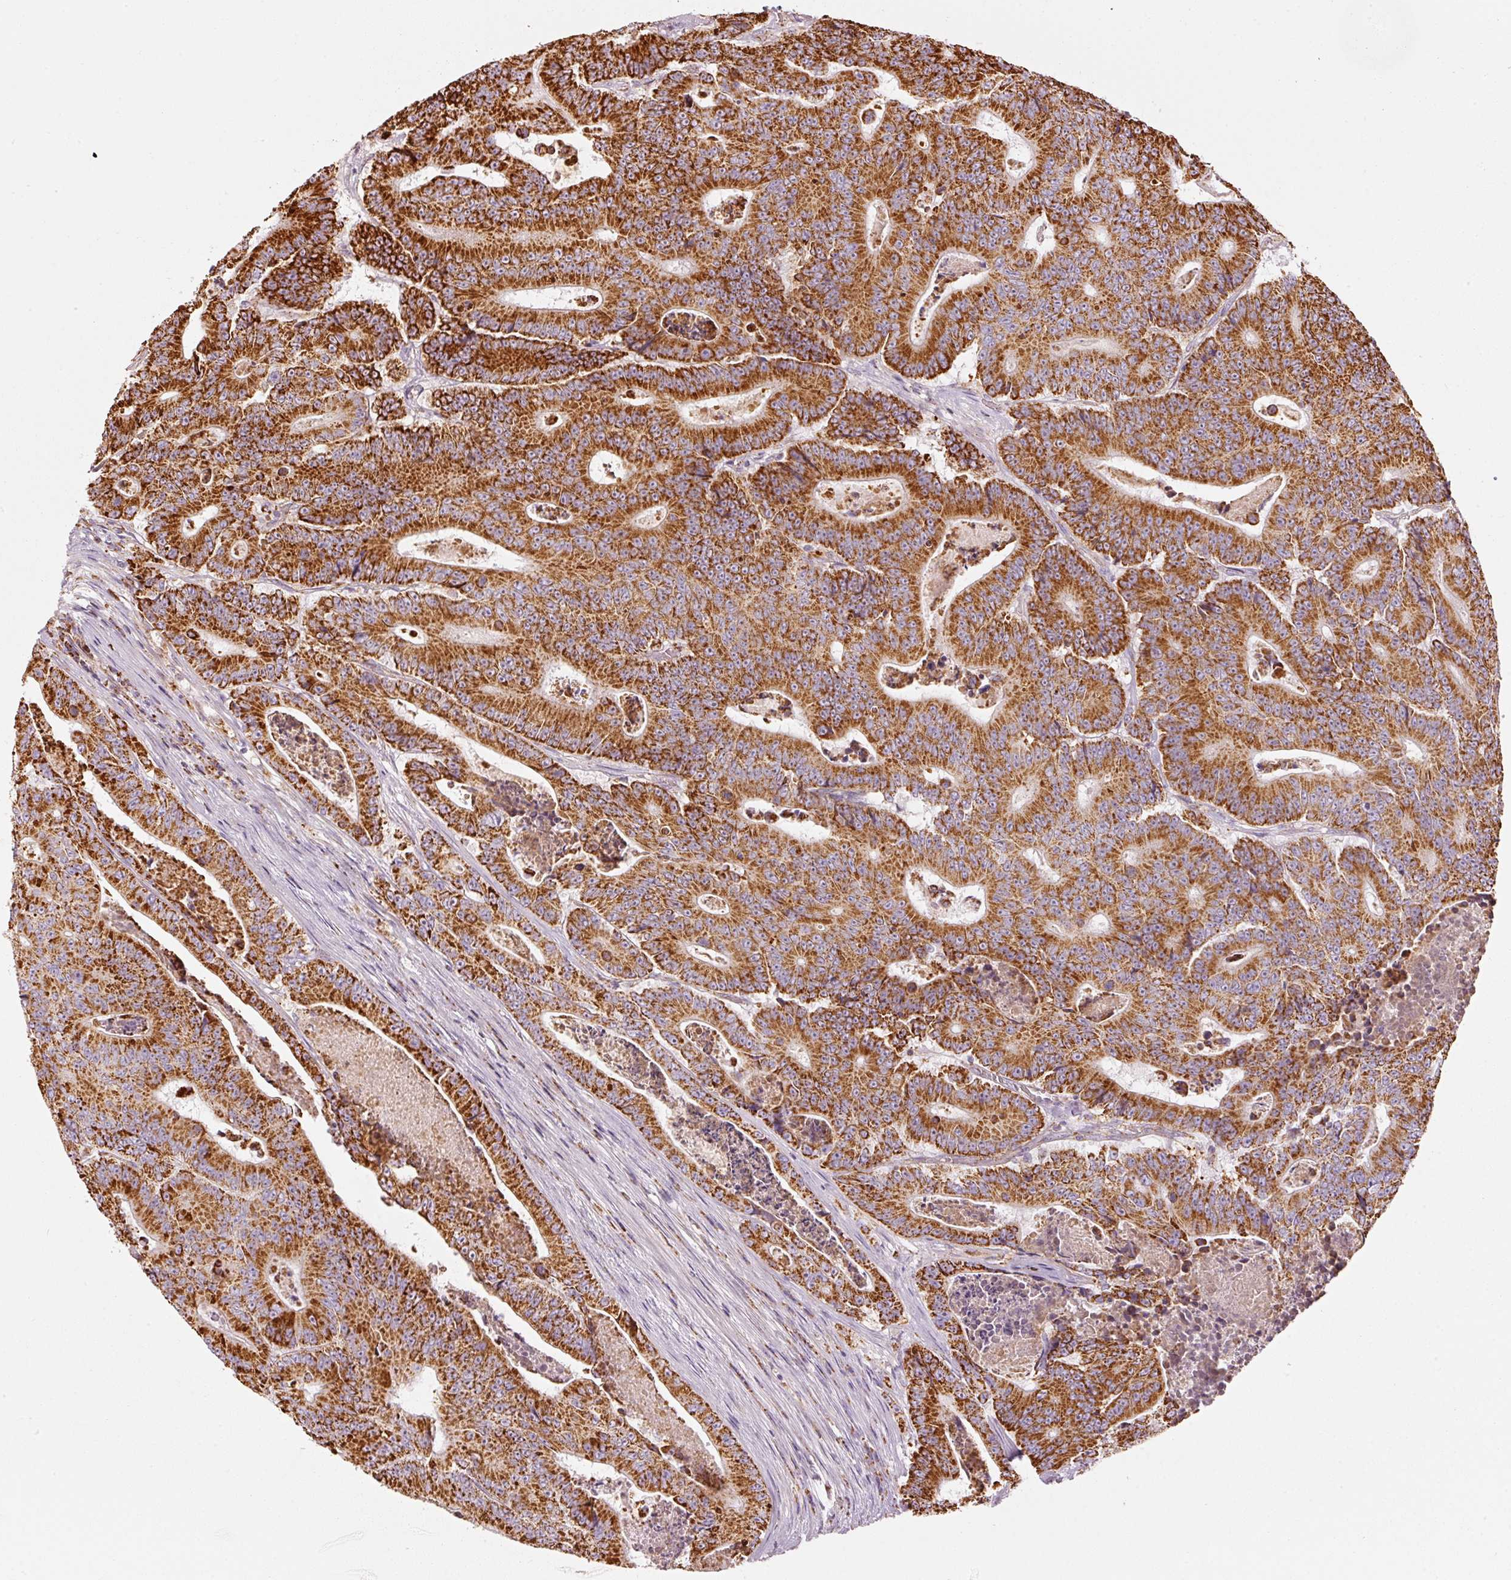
{"staining": {"intensity": "strong", "quantity": ">75%", "location": "cytoplasmic/membranous"}, "tissue": "colorectal cancer", "cell_type": "Tumor cells", "image_type": "cancer", "snomed": [{"axis": "morphology", "description": "Adenocarcinoma, NOS"}, {"axis": "topography", "description": "Colon"}], "caption": "High-magnification brightfield microscopy of colorectal adenocarcinoma stained with DAB (3,3'-diaminobenzidine) (brown) and counterstained with hematoxylin (blue). tumor cells exhibit strong cytoplasmic/membranous positivity is appreciated in about>75% of cells. (DAB IHC, brown staining for protein, blue staining for nuclei).", "gene": "C17orf98", "patient": {"sex": "male", "age": 83}}